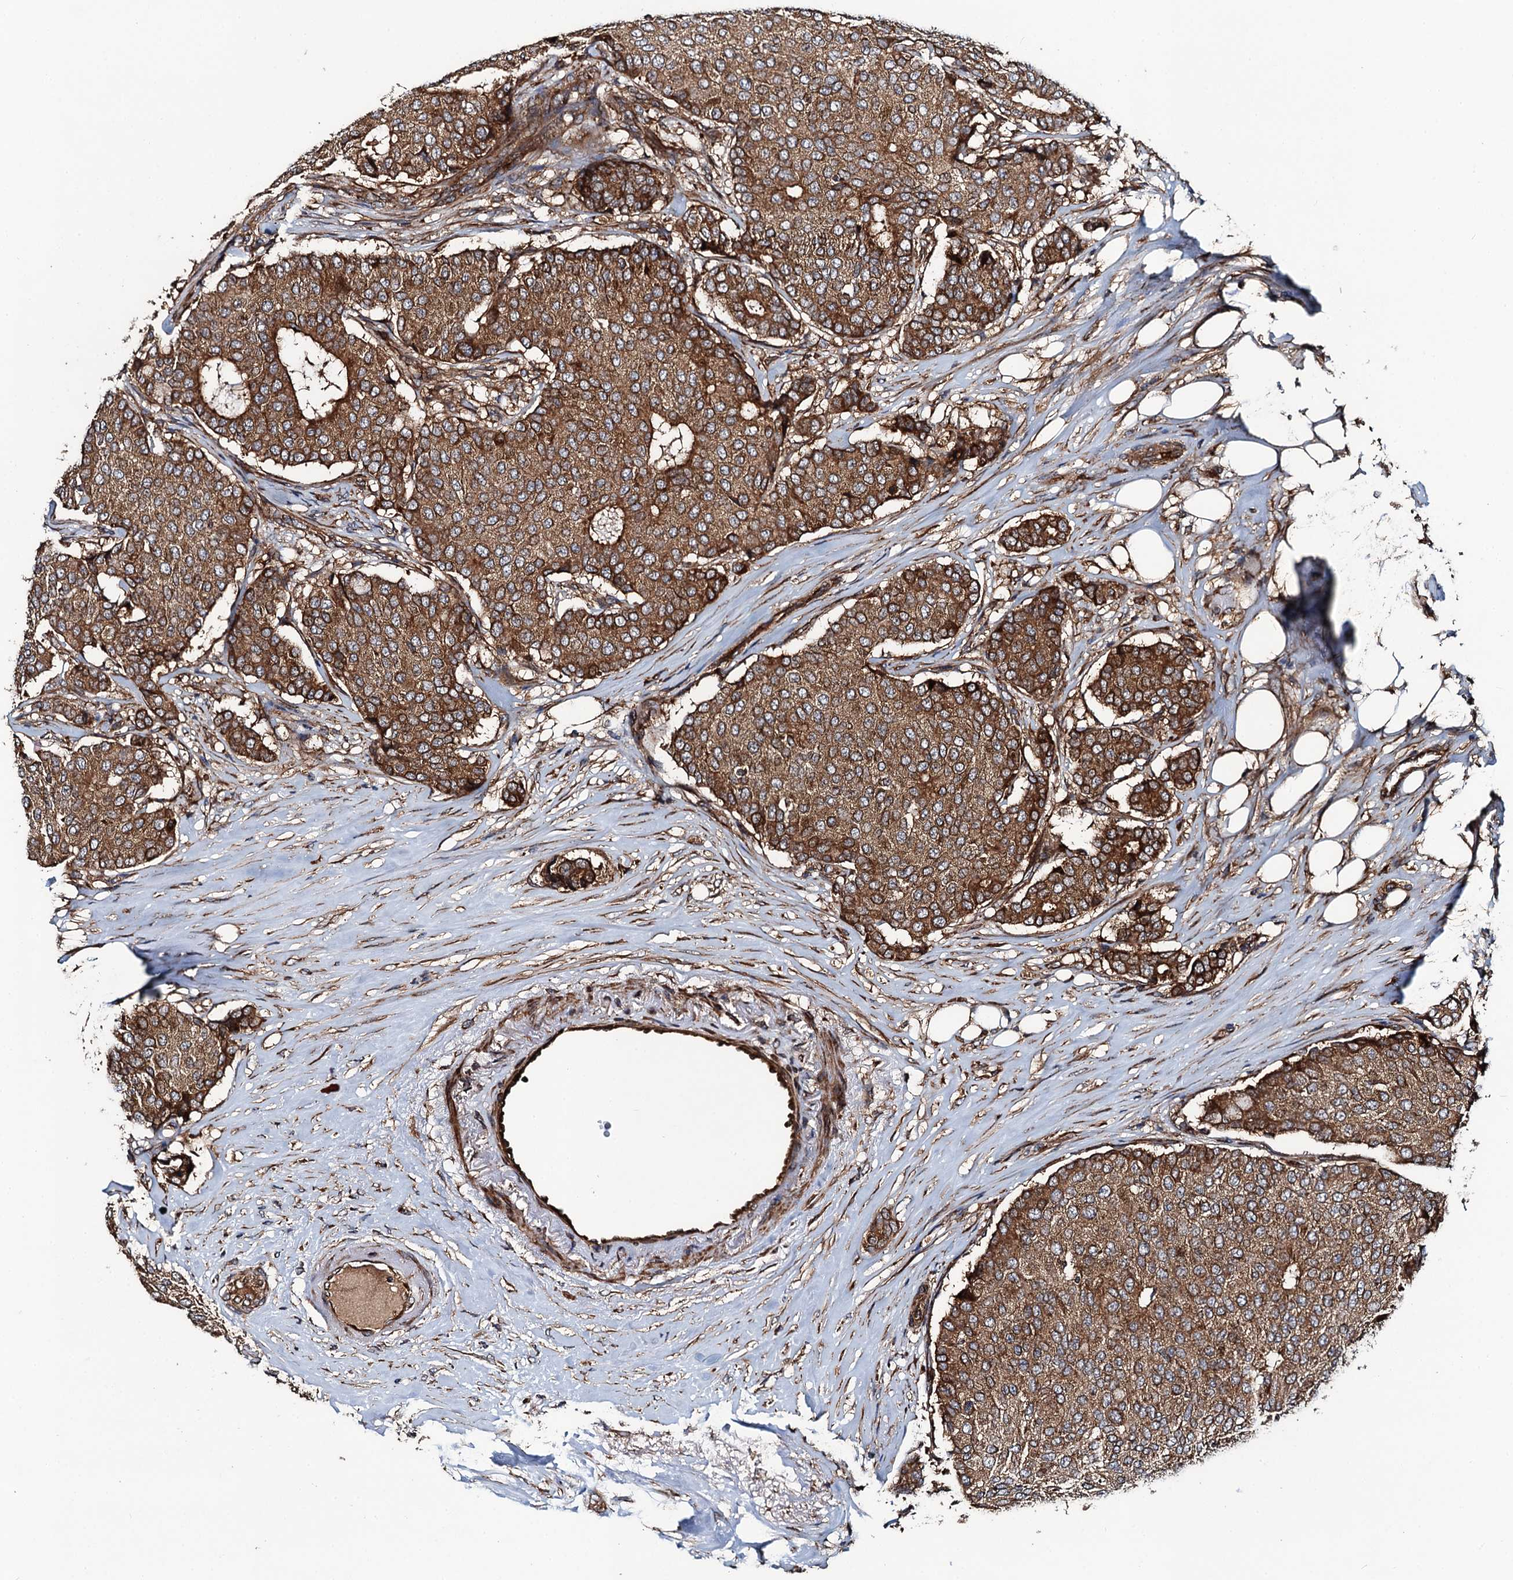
{"staining": {"intensity": "strong", "quantity": ">75%", "location": "cytoplasmic/membranous"}, "tissue": "breast cancer", "cell_type": "Tumor cells", "image_type": "cancer", "snomed": [{"axis": "morphology", "description": "Duct carcinoma"}, {"axis": "topography", "description": "Breast"}], "caption": "Breast intraductal carcinoma stained for a protein (brown) reveals strong cytoplasmic/membranous positive positivity in about >75% of tumor cells.", "gene": "NEK1", "patient": {"sex": "female", "age": 75}}